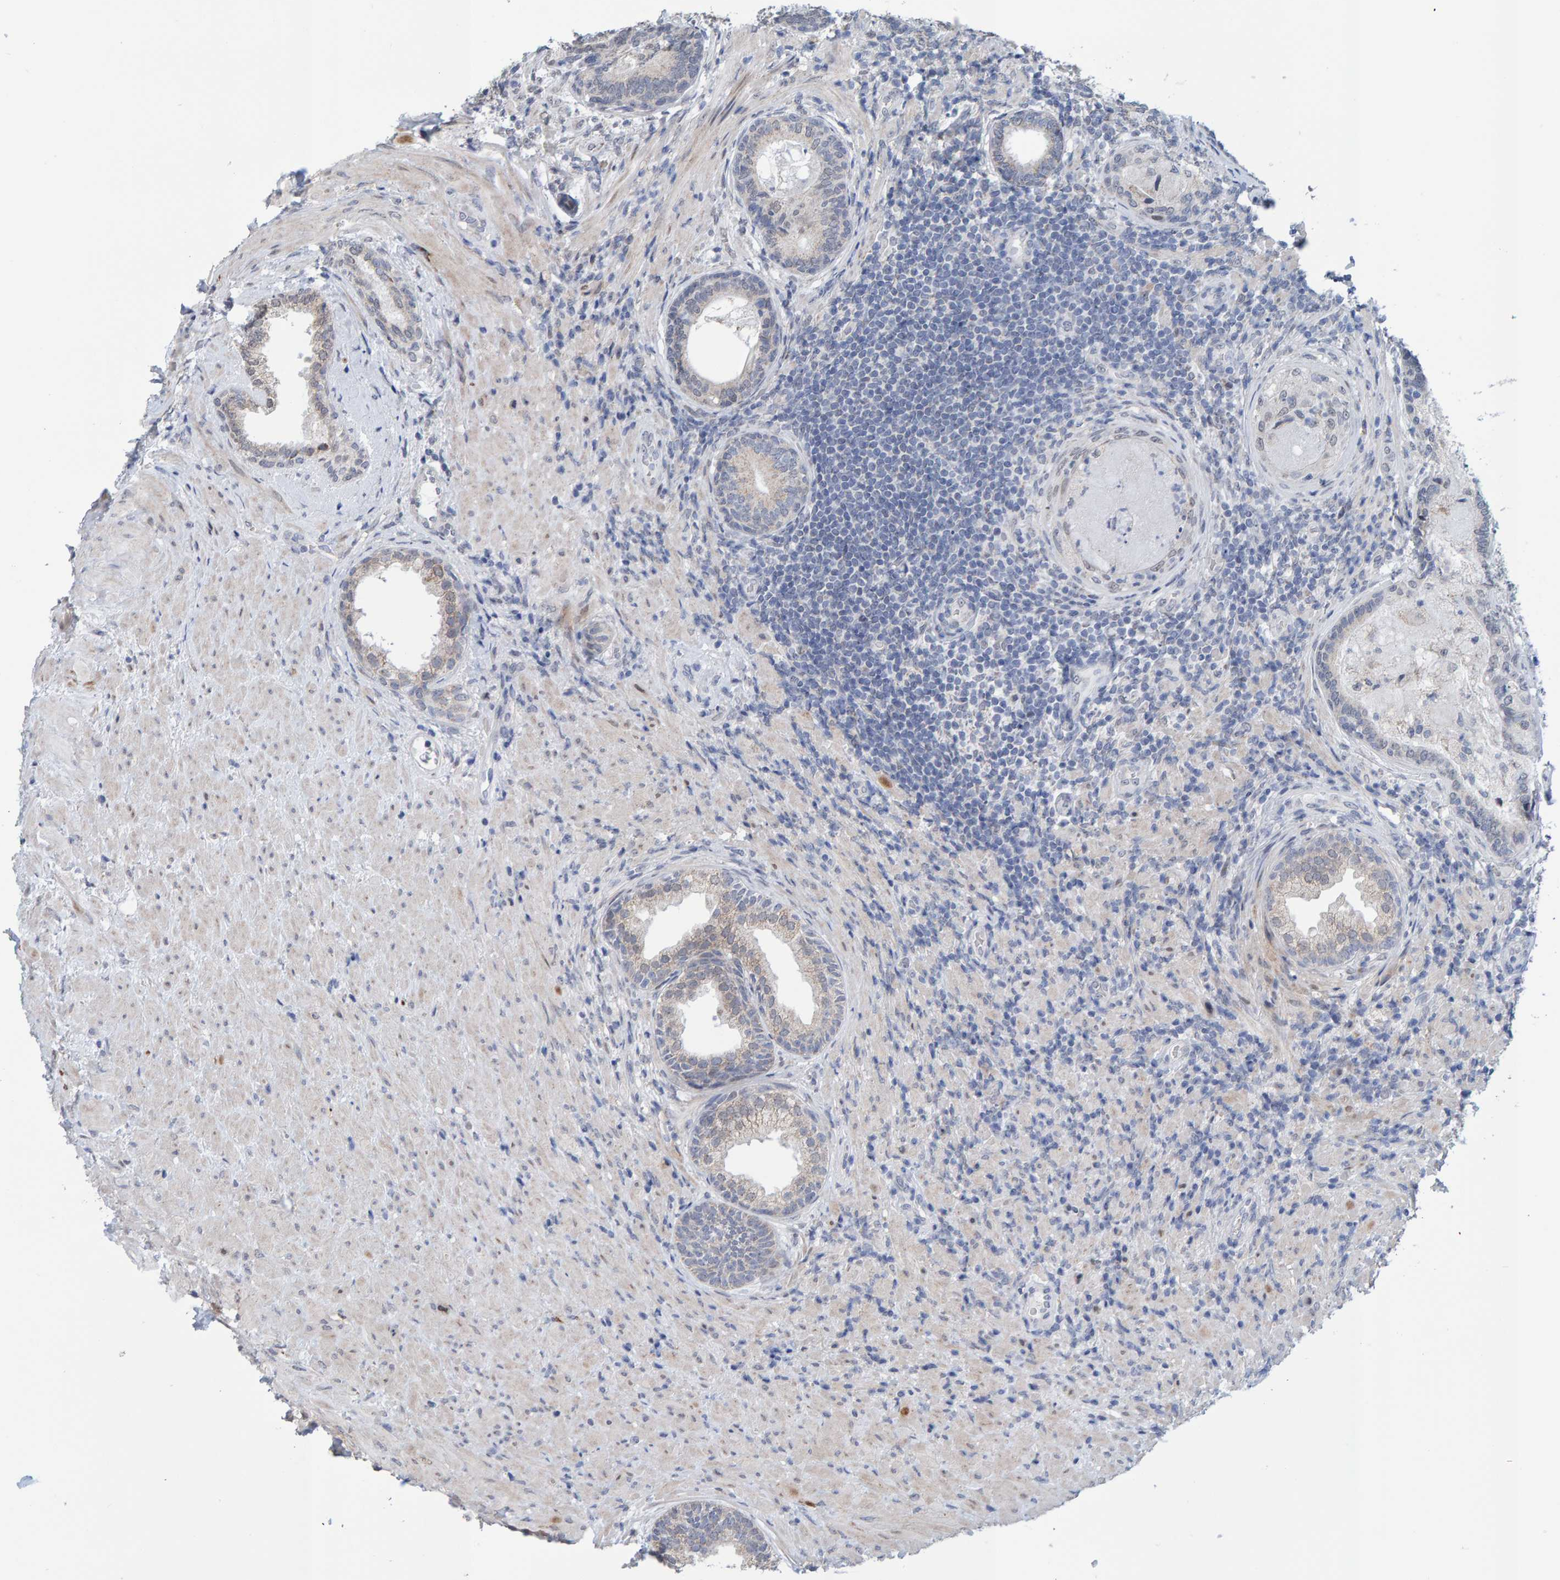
{"staining": {"intensity": "weak", "quantity": "25%-75%", "location": "cytoplasmic/membranous"}, "tissue": "prostate", "cell_type": "Glandular cells", "image_type": "normal", "snomed": [{"axis": "morphology", "description": "Normal tissue, NOS"}, {"axis": "topography", "description": "Prostate"}], "caption": "Prostate stained with immunohistochemistry exhibits weak cytoplasmic/membranous staining in about 25%-75% of glandular cells.", "gene": "USP43", "patient": {"sex": "male", "age": 76}}